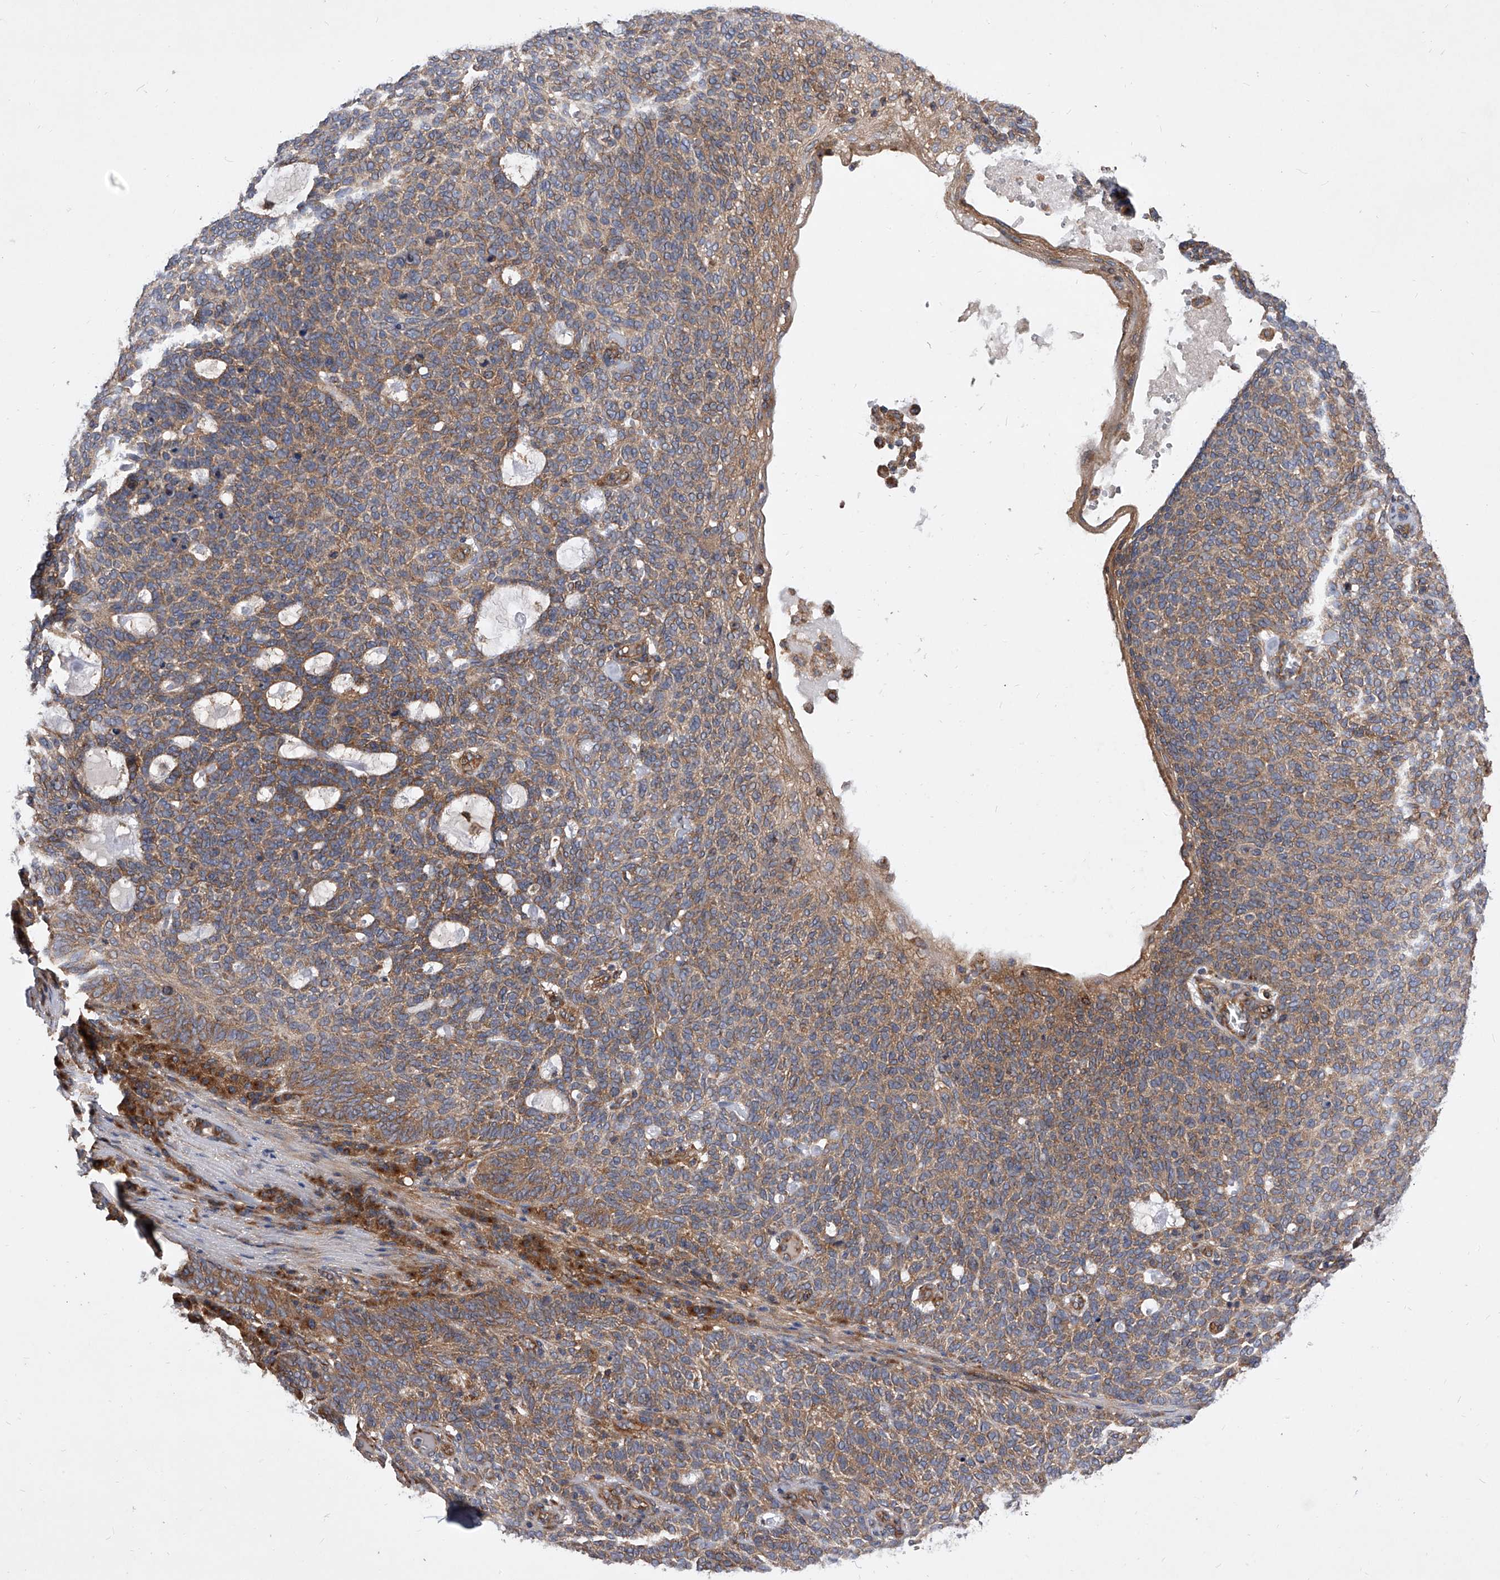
{"staining": {"intensity": "moderate", "quantity": ">75%", "location": "cytoplasmic/membranous"}, "tissue": "skin cancer", "cell_type": "Tumor cells", "image_type": "cancer", "snomed": [{"axis": "morphology", "description": "Squamous cell carcinoma, NOS"}, {"axis": "topography", "description": "Skin"}], "caption": "High-magnification brightfield microscopy of skin cancer stained with DAB (brown) and counterstained with hematoxylin (blue). tumor cells exhibit moderate cytoplasmic/membranous expression is present in about>75% of cells. Using DAB (3,3'-diaminobenzidine) (brown) and hematoxylin (blue) stains, captured at high magnification using brightfield microscopy.", "gene": "CFAP410", "patient": {"sex": "female", "age": 90}}